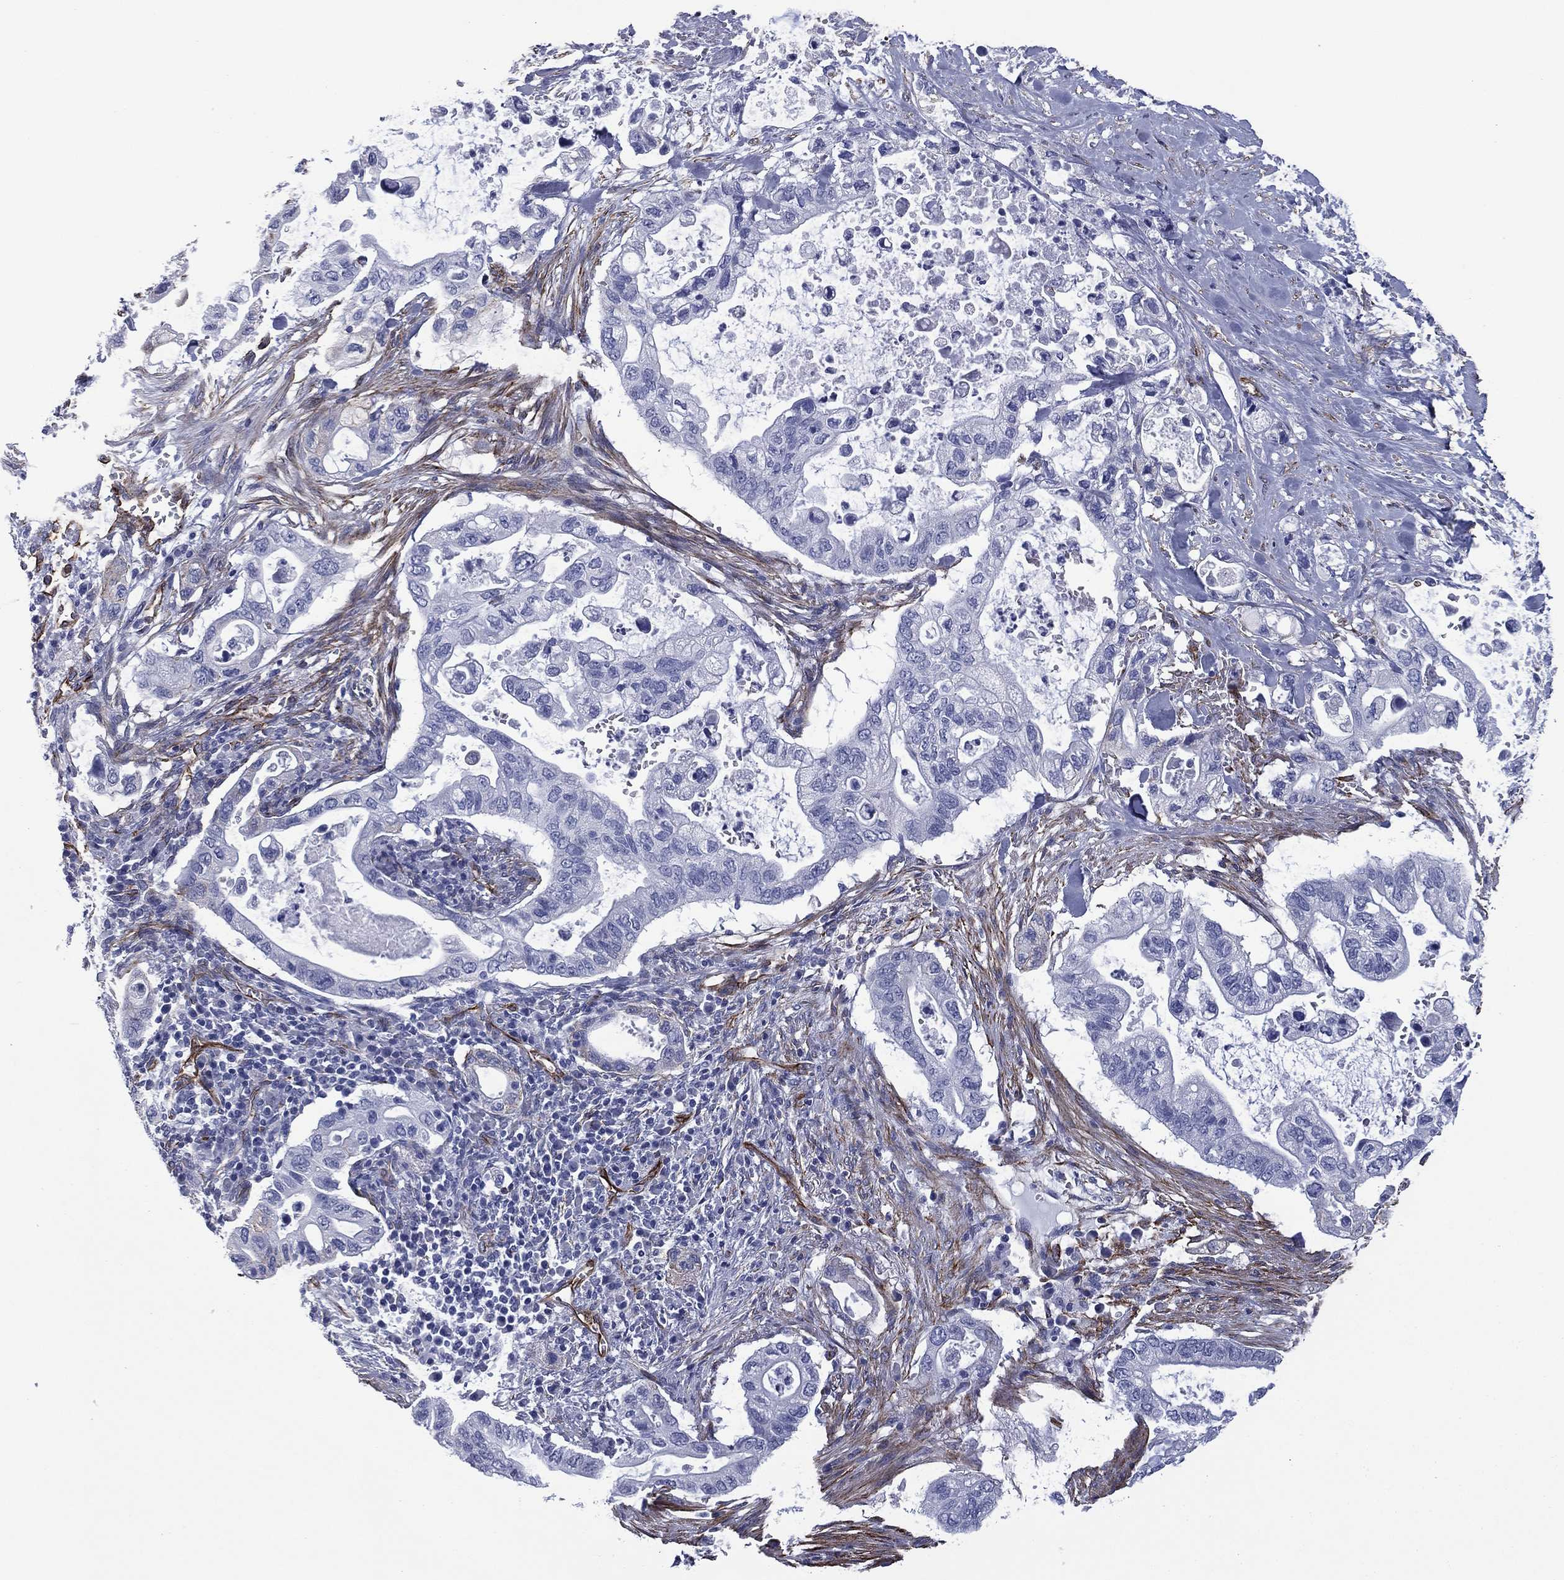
{"staining": {"intensity": "negative", "quantity": "none", "location": "none"}, "tissue": "pancreatic cancer", "cell_type": "Tumor cells", "image_type": "cancer", "snomed": [{"axis": "morphology", "description": "Adenocarcinoma, NOS"}, {"axis": "topography", "description": "Pancreas"}], "caption": "Pancreatic adenocarcinoma stained for a protein using immunohistochemistry displays no staining tumor cells.", "gene": "CAVIN3", "patient": {"sex": "female", "age": 72}}